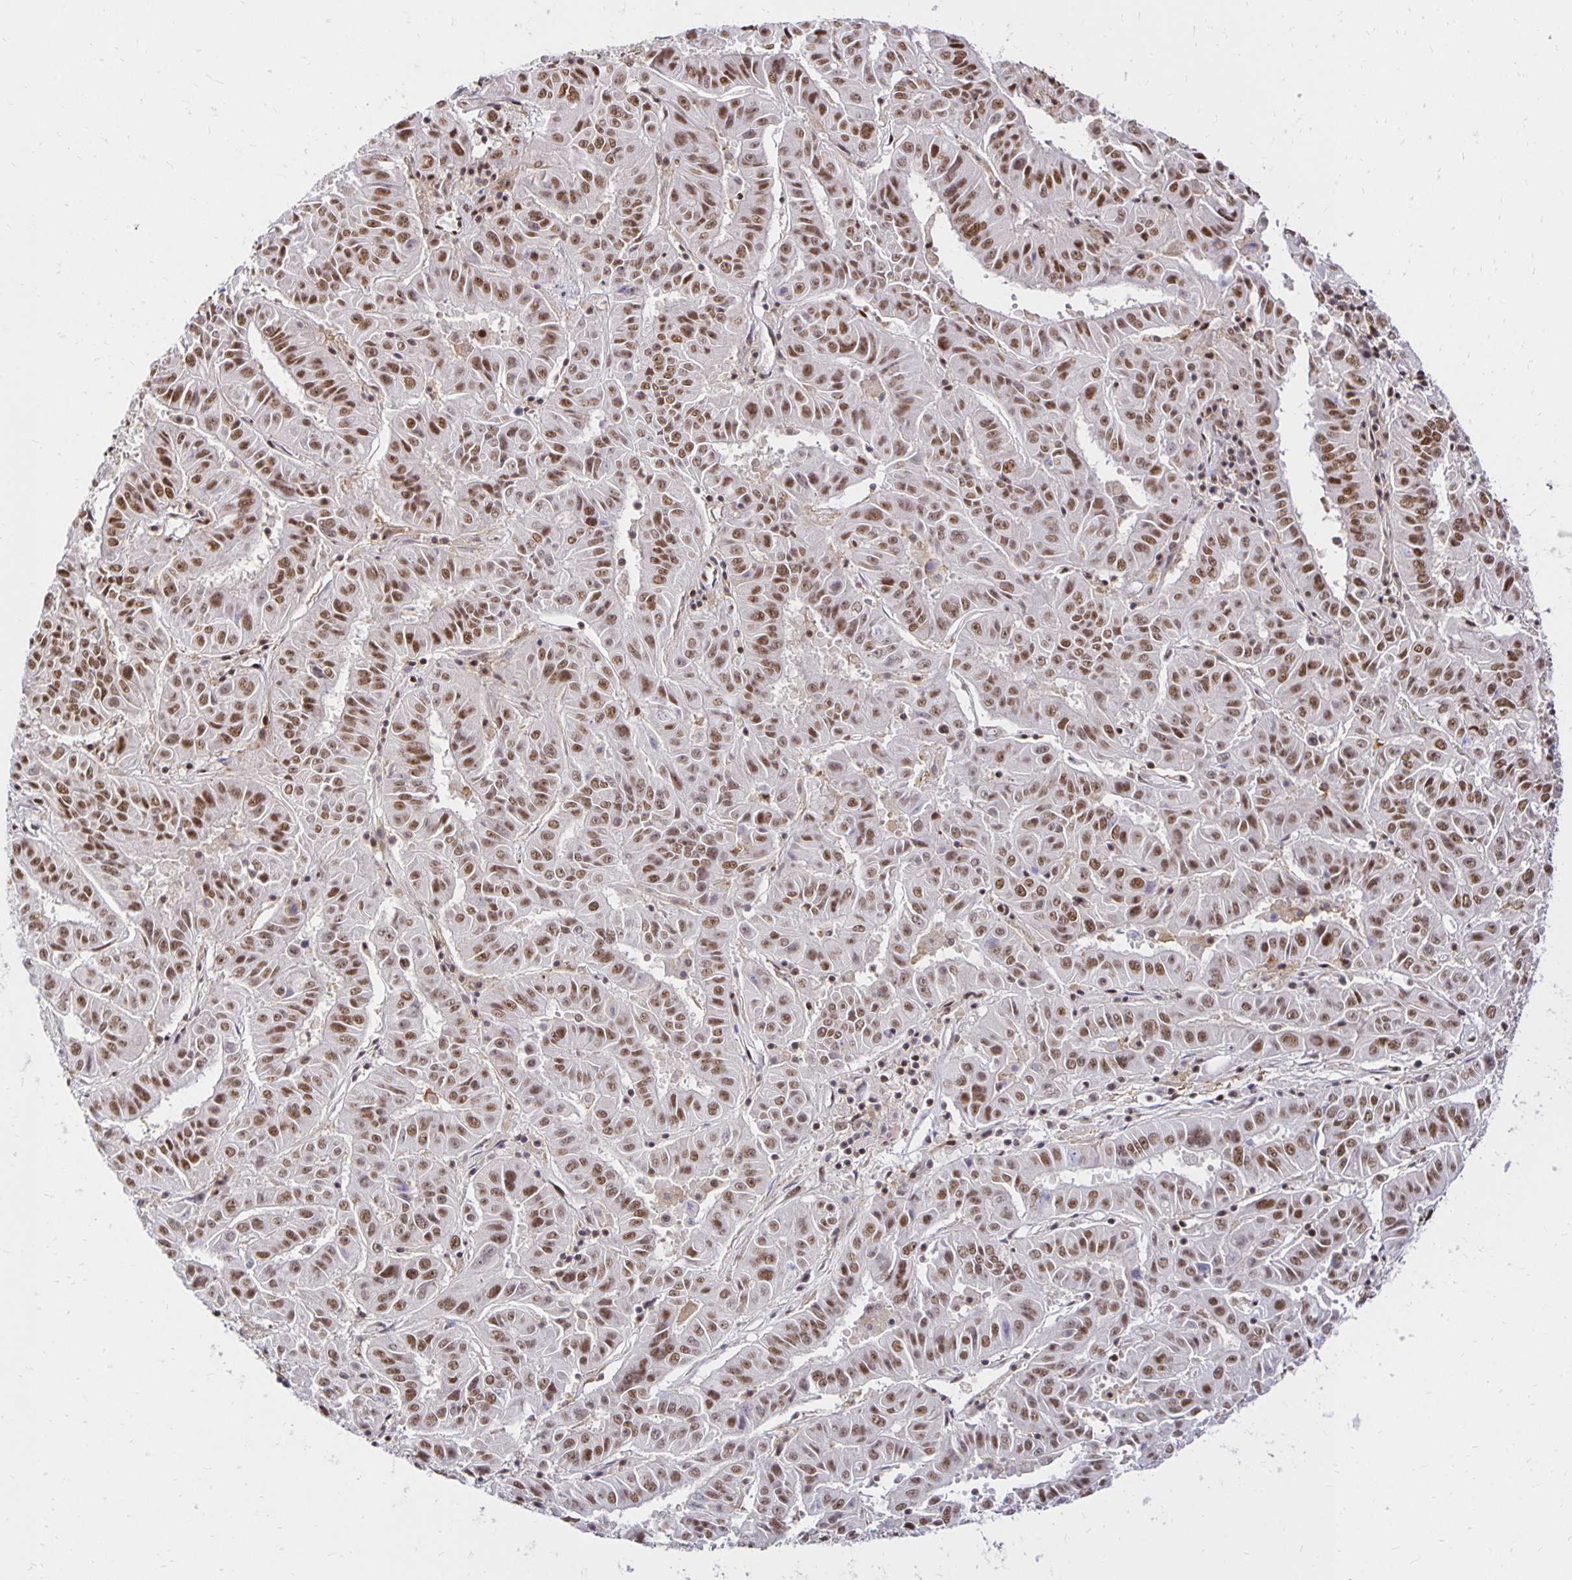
{"staining": {"intensity": "moderate", "quantity": ">75%", "location": "nuclear"}, "tissue": "pancreatic cancer", "cell_type": "Tumor cells", "image_type": "cancer", "snomed": [{"axis": "morphology", "description": "Adenocarcinoma, NOS"}, {"axis": "topography", "description": "Pancreas"}], "caption": "Protein expression by immunohistochemistry exhibits moderate nuclear expression in approximately >75% of tumor cells in pancreatic adenocarcinoma.", "gene": "ZNF579", "patient": {"sex": "male", "age": 63}}